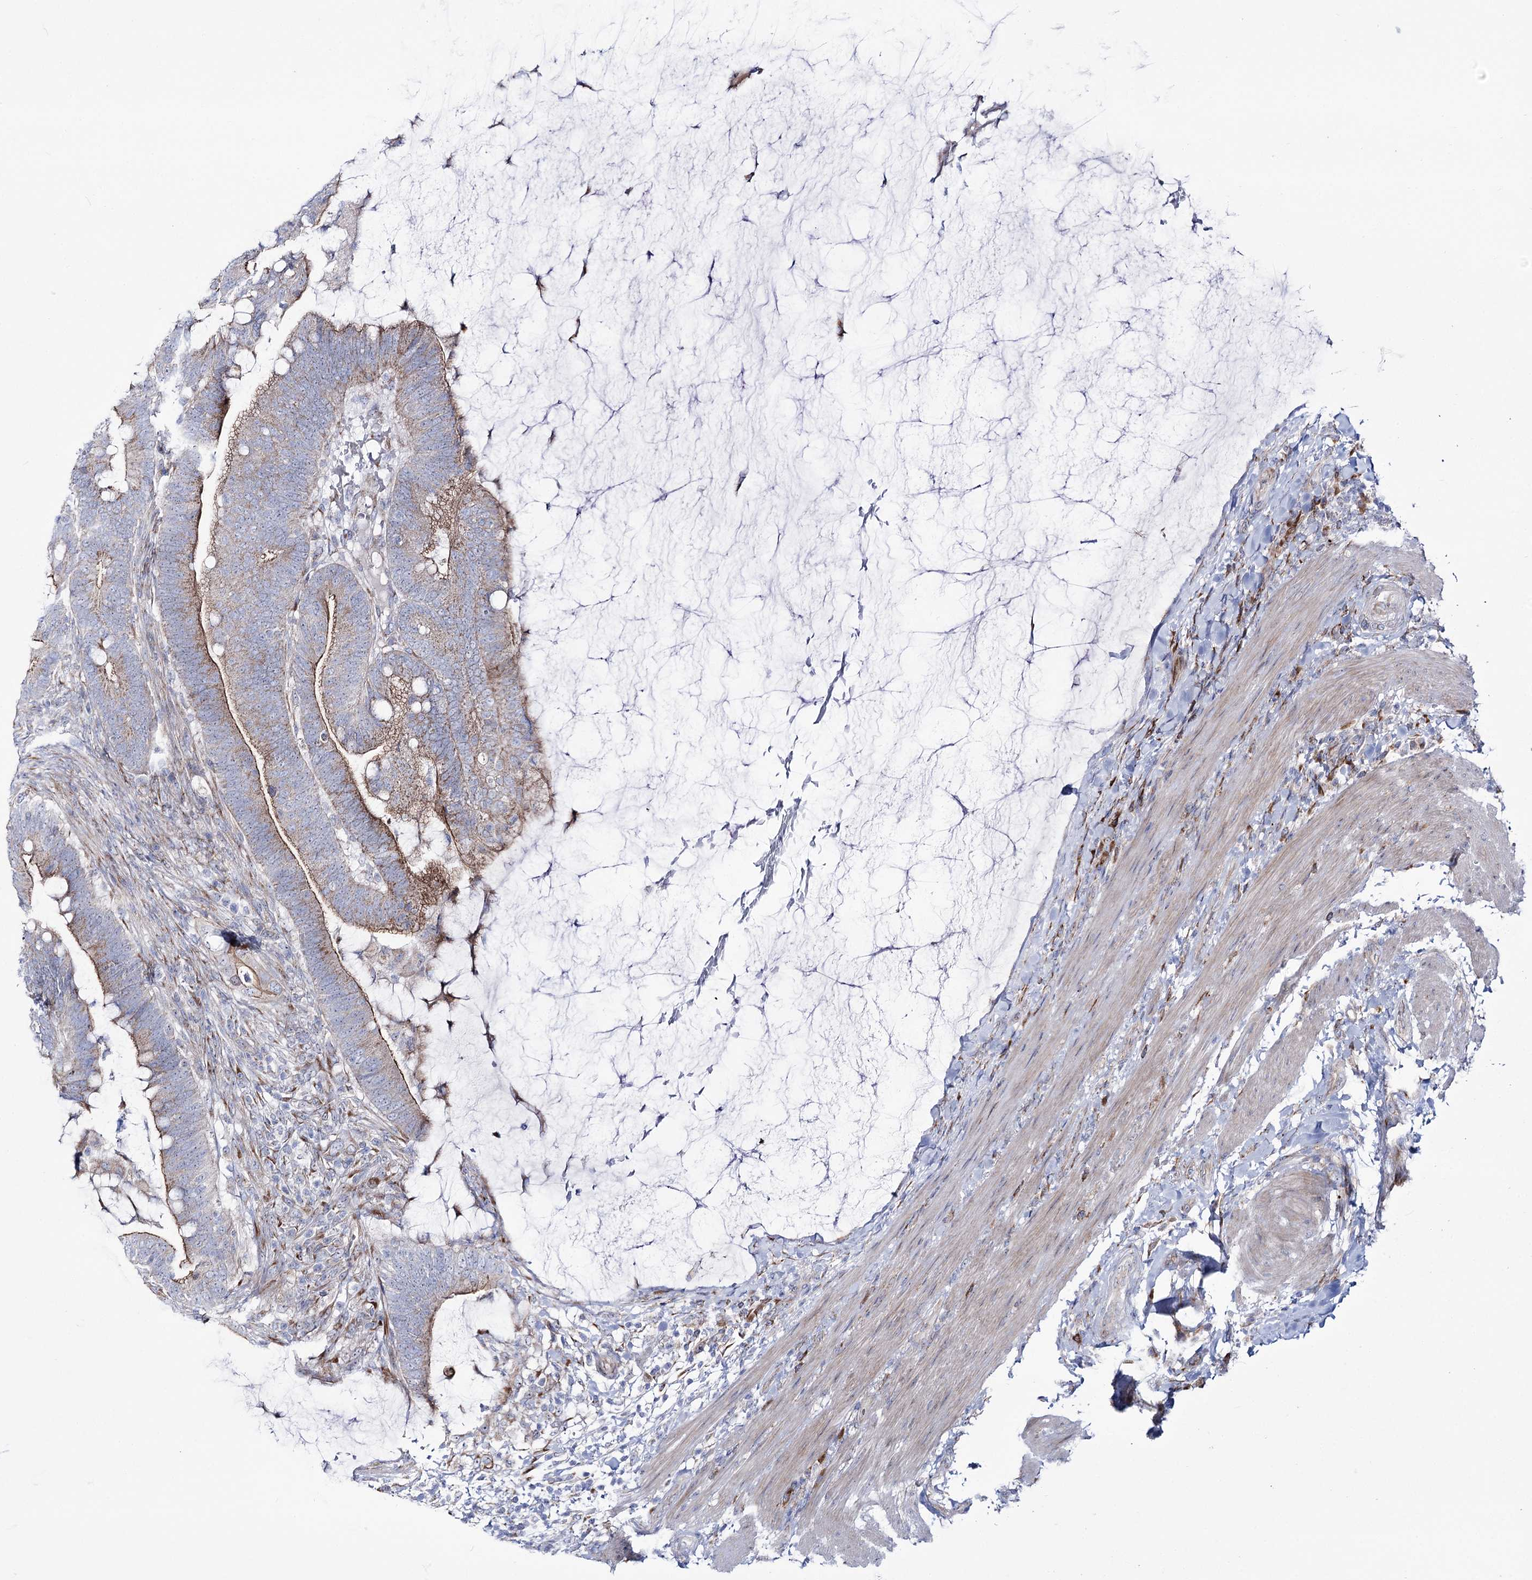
{"staining": {"intensity": "moderate", "quantity": "<25%", "location": "cytoplasmic/membranous"}, "tissue": "colorectal cancer", "cell_type": "Tumor cells", "image_type": "cancer", "snomed": [{"axis": "morphology", "description": "Adenocarcinoma, NOS"}, {"axis": "topography", "description": "Colon"}], "caption": "Immunohistochemical staining of human colorectal cancer (adenocarcinoma) reveals low levels of moderate cytoplasmic/membranous staining in approximately <25% of tumor cells.", "gene": "METTL5", "patient": {"sex": "female", "age": 66}}